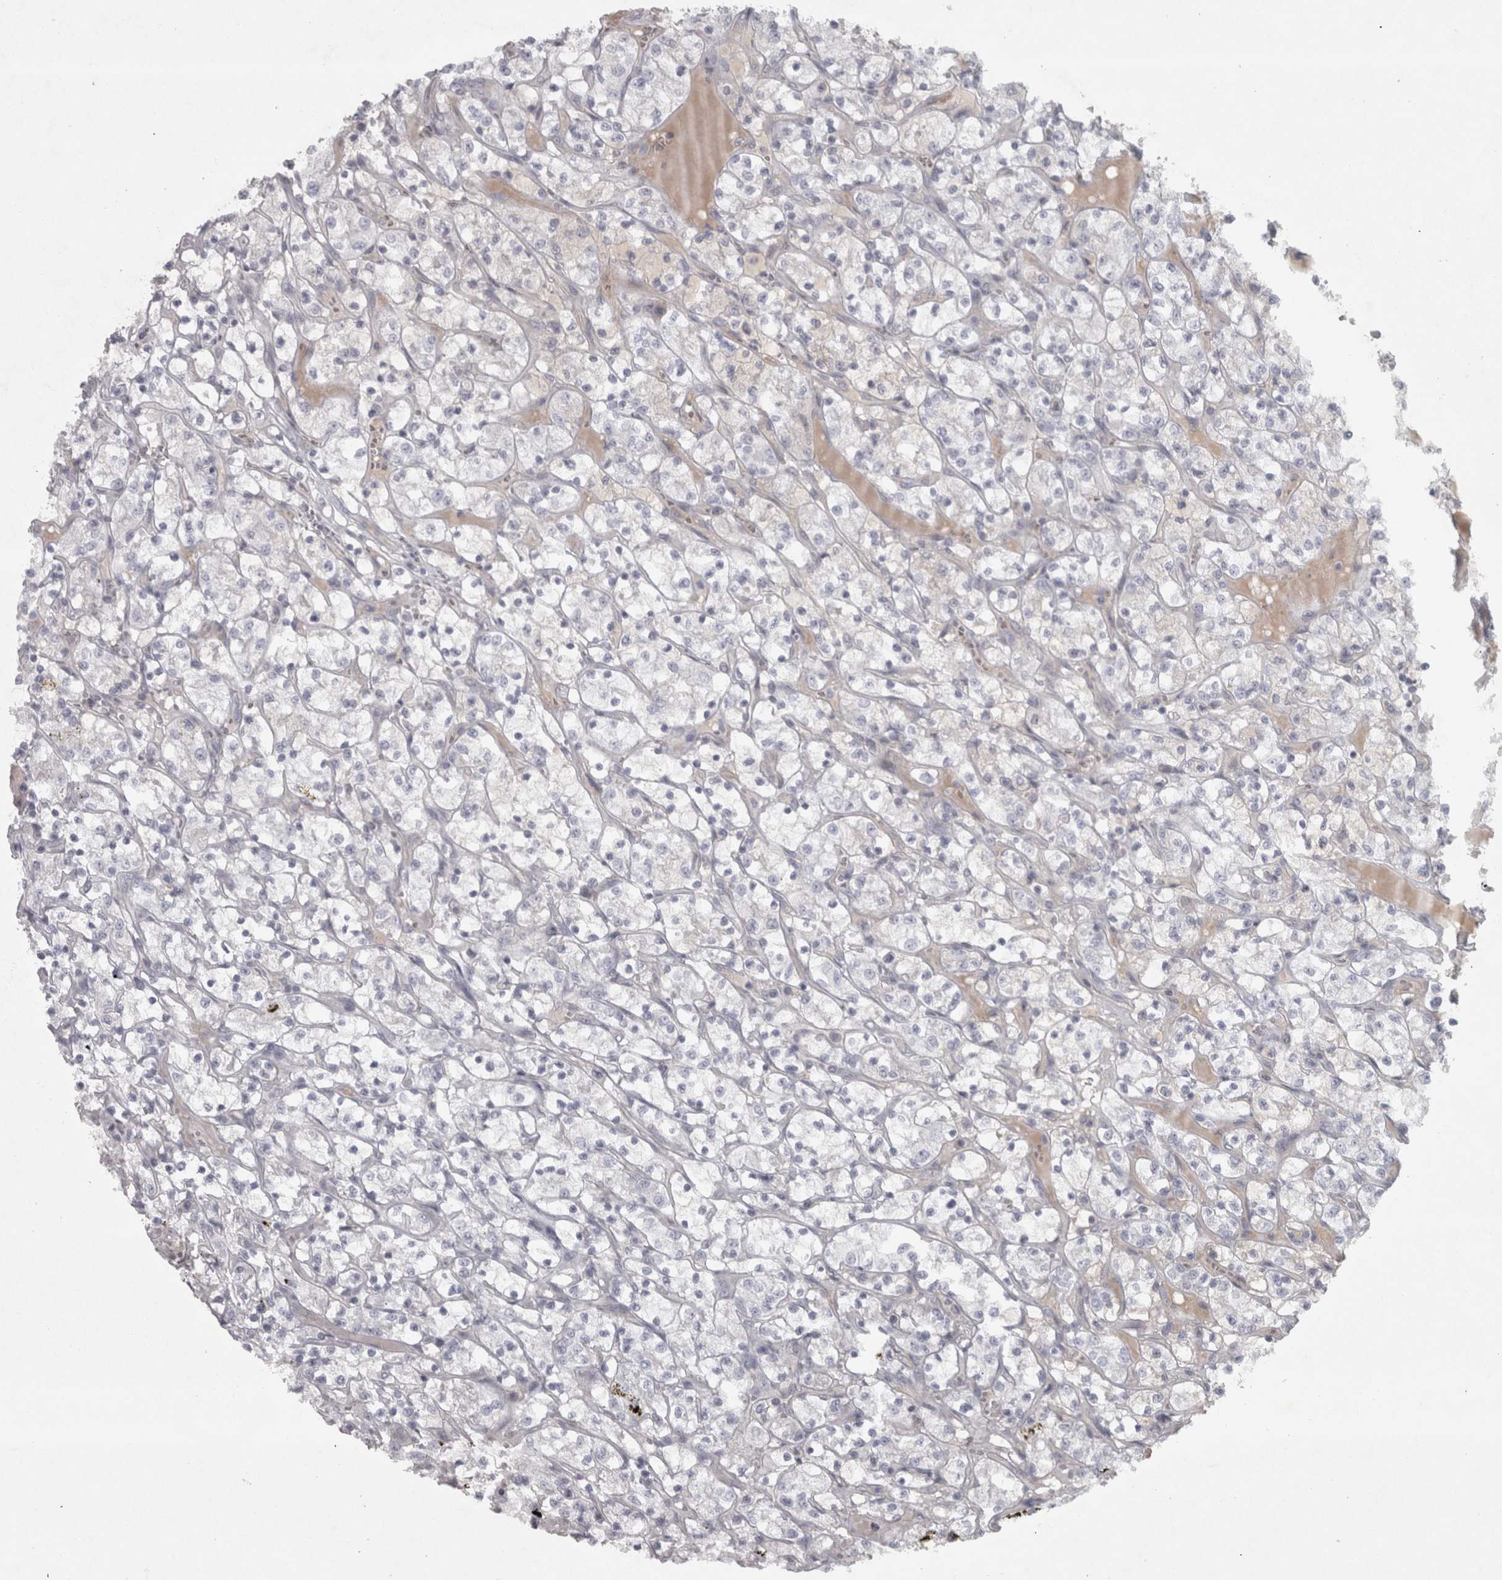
{"staining": {"intensity": "negative", "quantity": "none", "location": "none"}, "tissue": "renal cancer", "cell_type": "Tumor cells", "image_type": "cancer", "snomed": [{"axis": "morphology", "description": "Adenocarcinoma, NOS"}, {"axis": "topography", "description": "Kidney"}], "caption": "The histopathology image reveals no significant expression in tumor cells of renal adenocarcinoma. The staining was performed using DAB (3,3'-diaminobenzidine) to visualize the protein expression in brown, while the nuclei were stained in blue with hematoxylin (Magnification: 20x).", "gene": "PPP1R12B", "patient": {"sex": "female", "age": 69}}